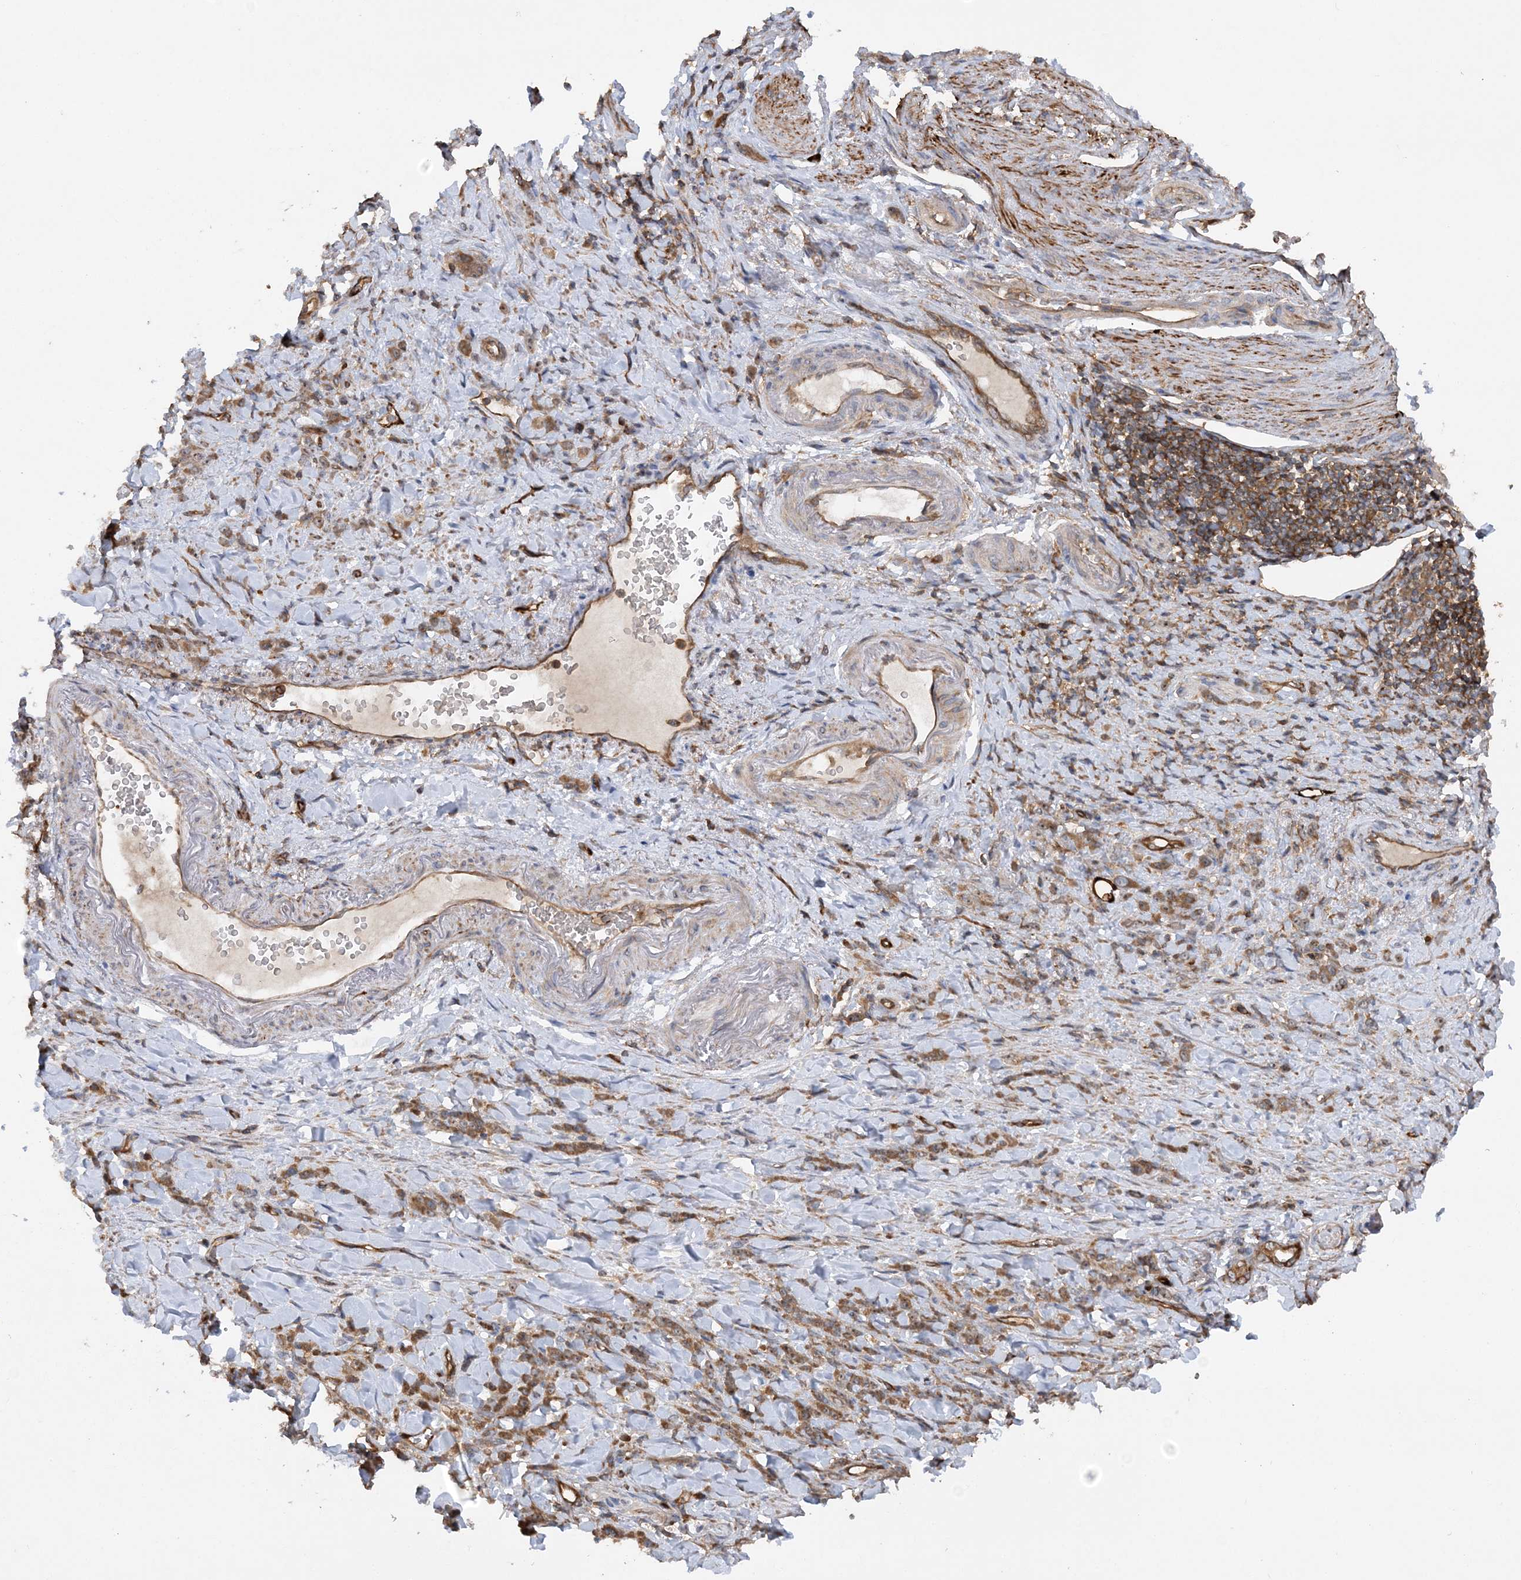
{"staining": {"intensity": "moderate", "quantity": ">75%", "location": "cytoplasmic/membranous"}, "tissue": "stomach cancer", "cell_type": "Tumor cells", "image_type": "cancer", "snomed": [{"axis": "morphology", "description": "Normal tissue, NOS"}, {"axis": "morphology", "description": "Adenocarcinoma, NOS"}, {"axis": "topography", "description": "Stomach"}], "caption": "There is medium levels of moderate cytoplasmic/membranous expression in tumor cells of stomach cancer (adenocarcinoma), as demonstrated by immunohistochemical staining (brown color).", "gene": "ACAP2", "patient": {"sex": "male", "age": 82}}